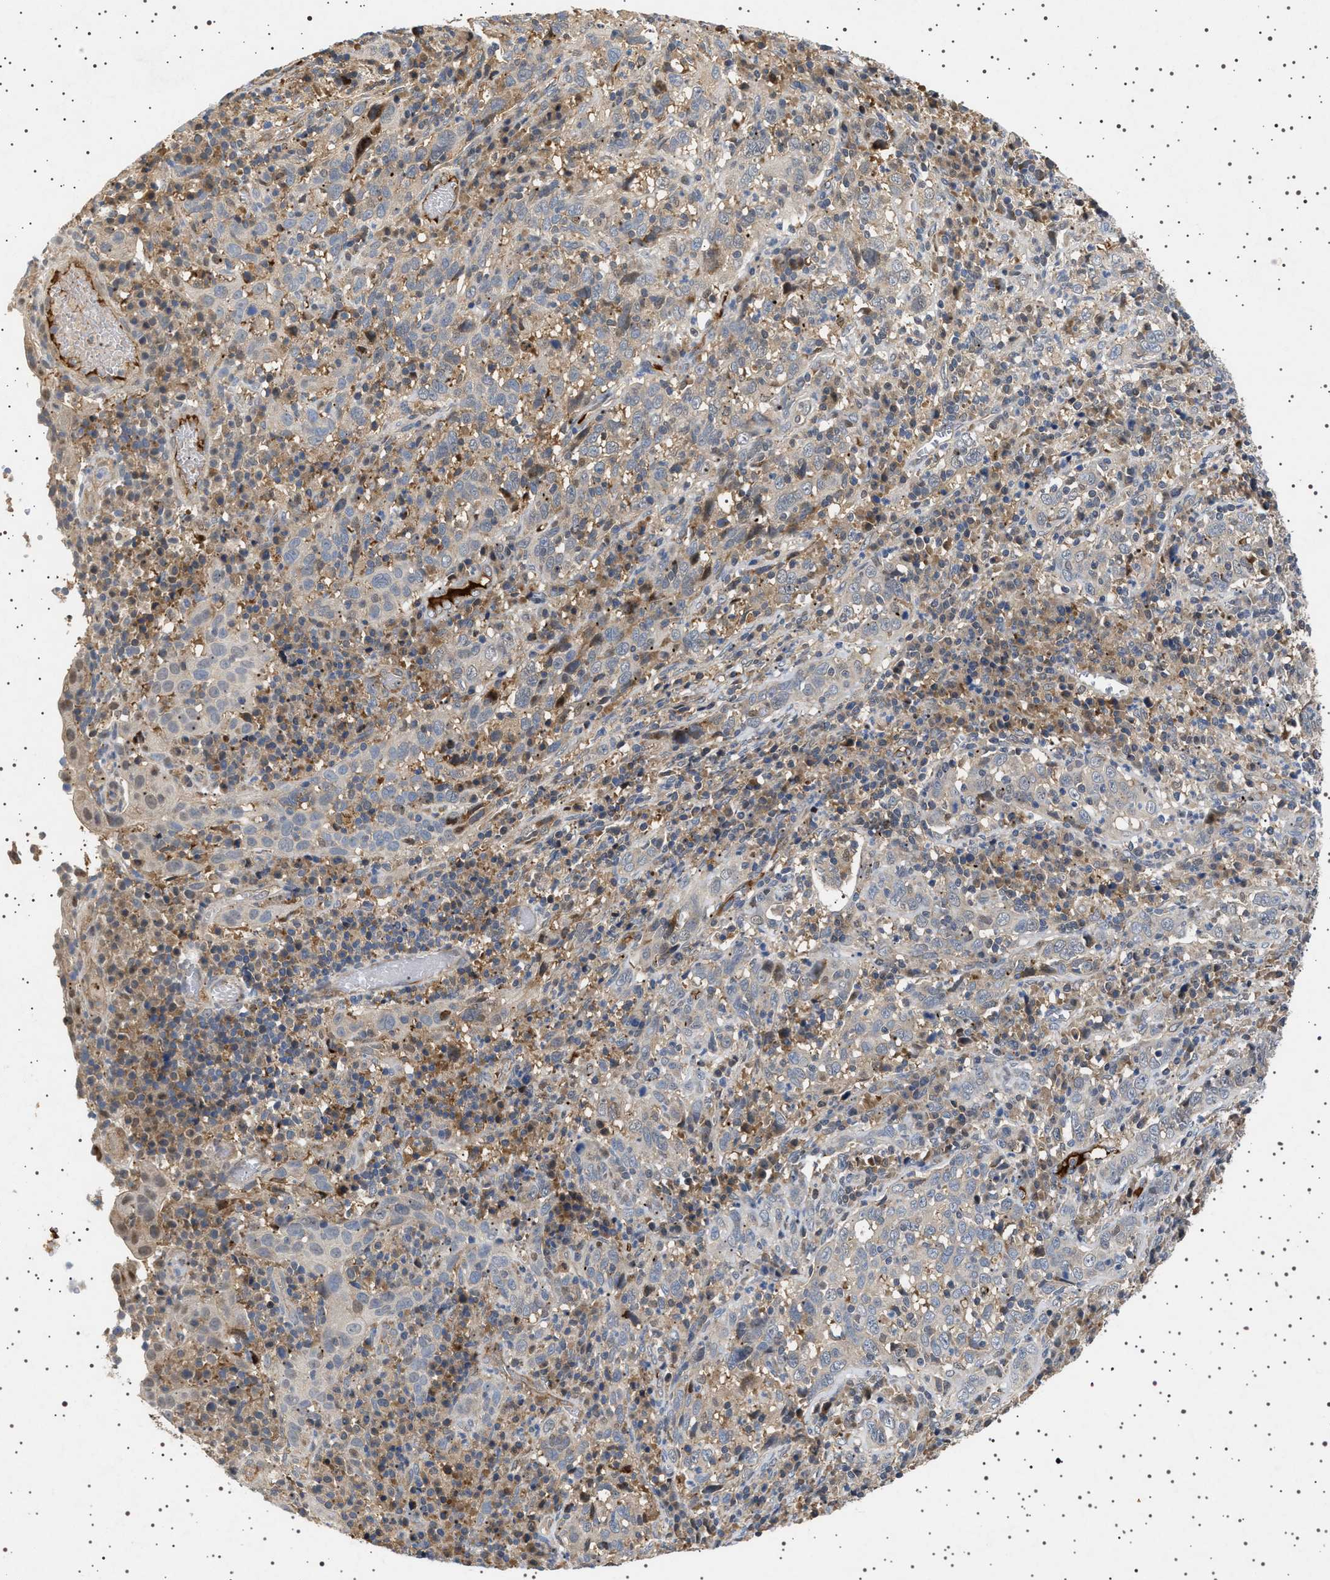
{"staining": {"intensity": "weak", "quantity": "<25%", "location": "cytoplasmic/membranous"}, "tissue": "cervical cancer", "cell_type": "Tumor cells", "image_type": "cancer", "snomed": [{"axis": "morphology", "description": "Squamous cell carcinoma, NOS"}, {"axis": "topography", "description": "Cervix"}], "caption": "This is a photomicrograph of immunohistochemistry (IHC) staining of cervical cancer (squamous cell carcinoma), which shows no positivity in tumor cells.", "gene": "FICD", "patient": {"sex": "female", "age": 46}}